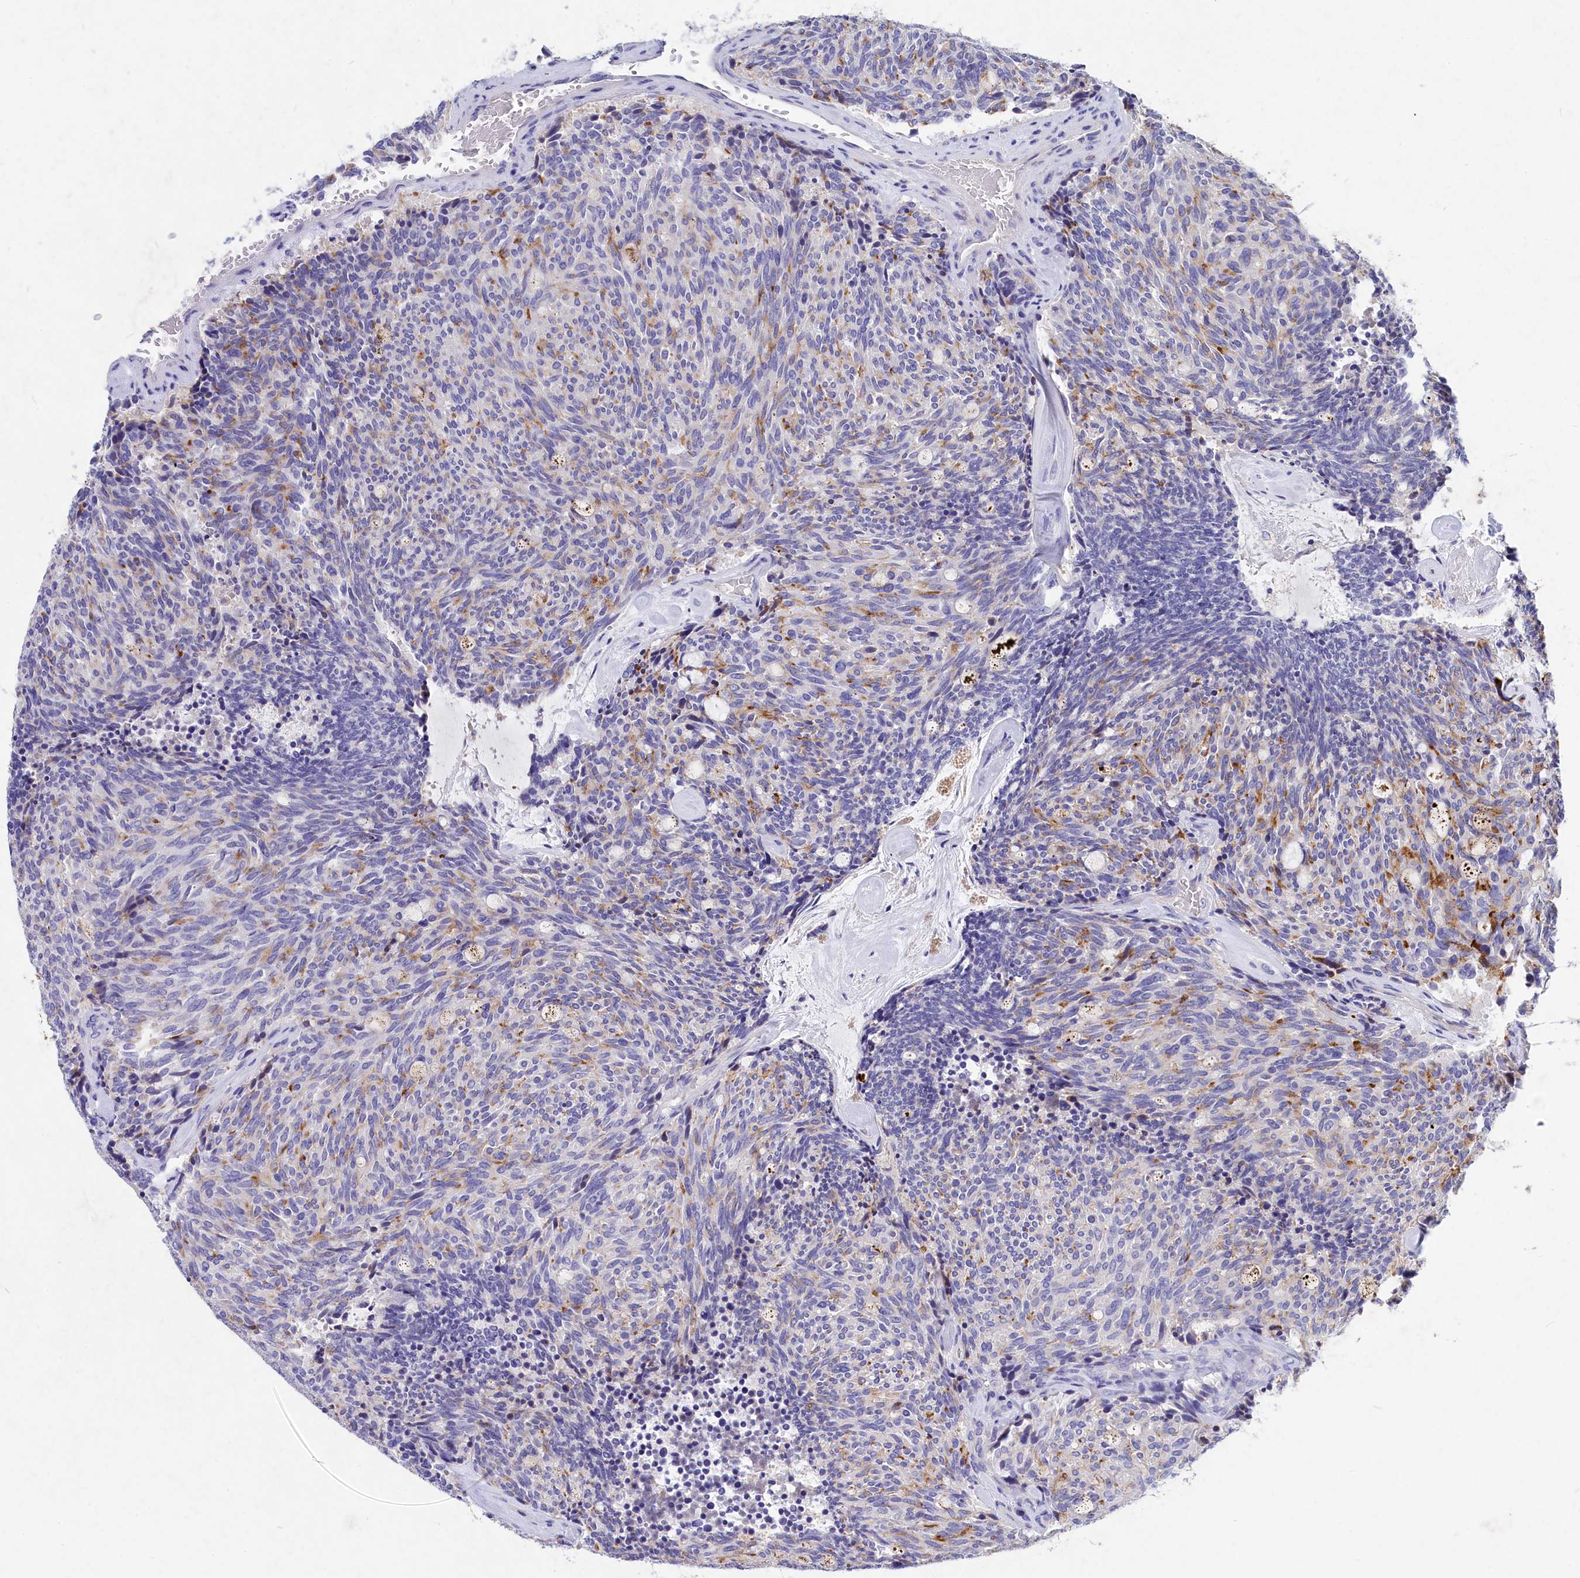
{"staining": {"intensity": "moderate", "quantity": "<25%", "location": "cytoplasmic/membranous"}, "tissue": "carcinoid", "cell_type": "Tumor cells", "image_type": "cancer", "snomed": [{"axis": "morphology", "description": "Carcinoid, malignant, NOS"}, {"axis": "topography", "description": "Pancreas"}], "caption": "This micrograph exhibits carcinoid (malignant) stained with immunohistochemistry to label a protein in brown. The cytoplasmic/membranous of tumor cells show moderate positivity for the protein. Nuclei are counter-stained blue.", "gene": "DEFB119", "patient": {"sex": "female", "age": 54}}